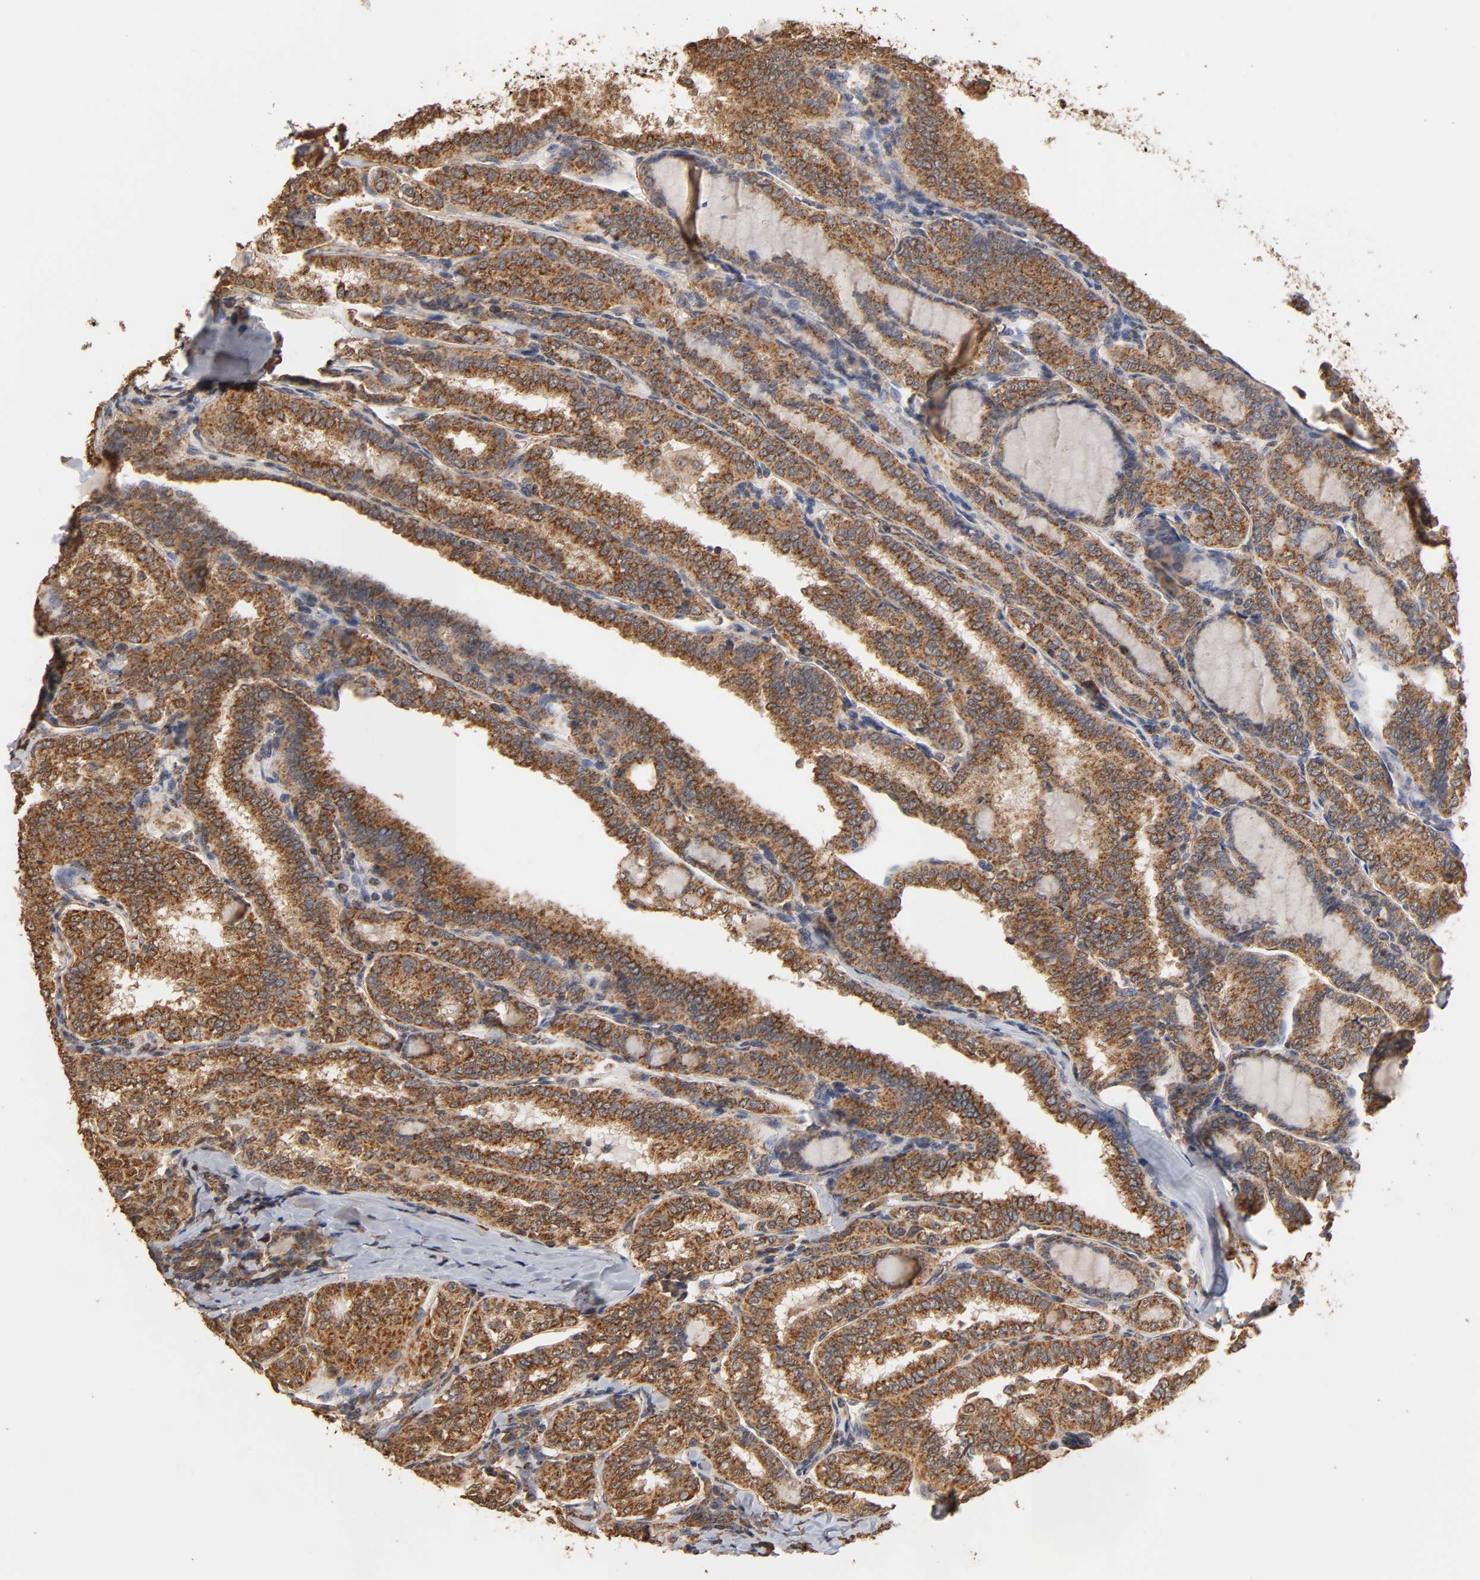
{"staining": {"intensity": "strong", "quantity": ">75%", "location": "cytoplasmic/membranous"}, "tissue": "thyroid cancer", "cell_type": "Tumor cells", "image_type": "cancer", "snomed": [{"axis": "morphology", "description": "Papillary adenocarcinoma, NOS"}, {"axis": "topography", "description": "Thyroid gland"}], "caption": "A high-resolution micrograph shows IHC staining of thyroid papillary adenocarcinoma, which exhibits strong cytoplasmic/membranous staining in approximately >75% of tumor cells.", "gene": "PKN1", "patient": {"sex": "female", "age": 30}}